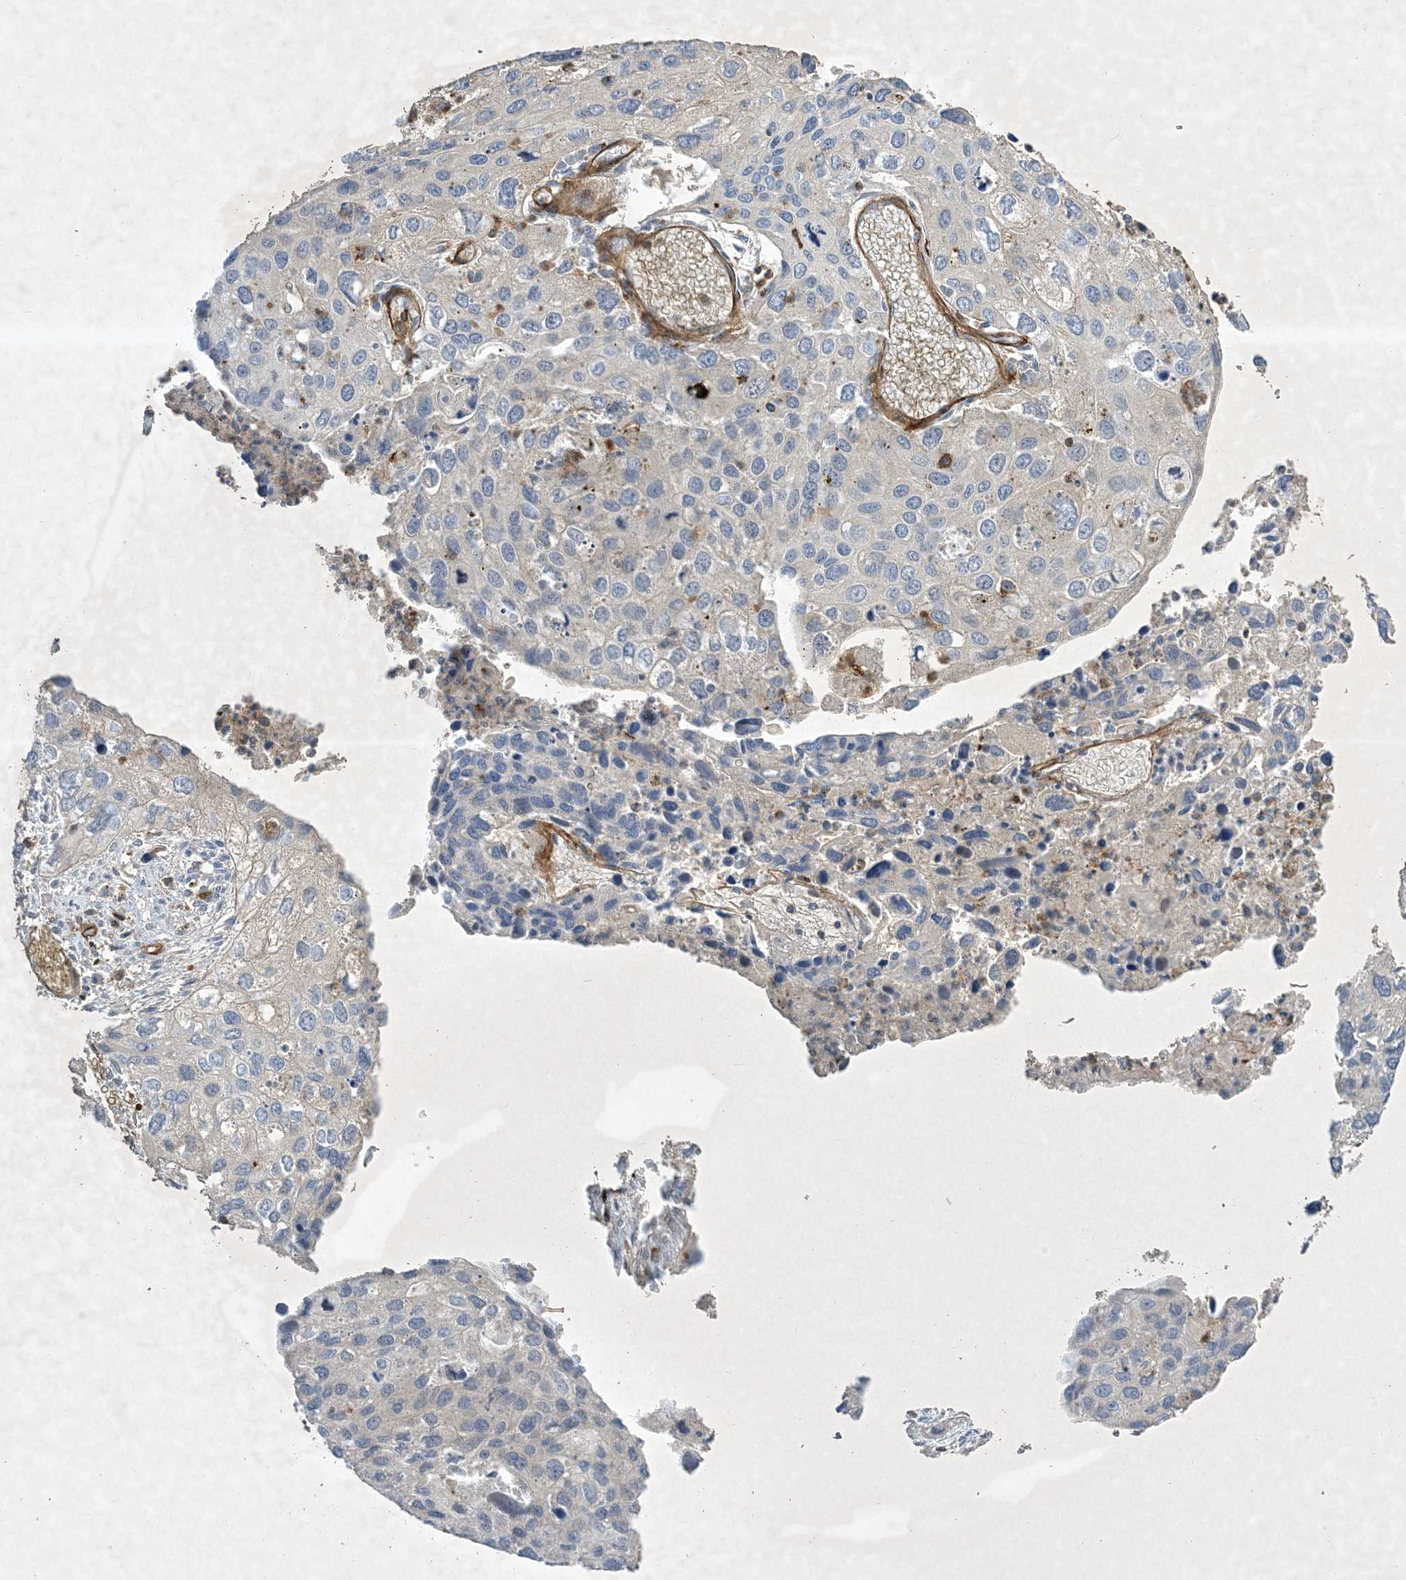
{"staining": {"intensity": "negative", "quantity": "none", "location": "none"}, "tissue": "cervical cancer", "cell_type": "Tumor cells", "image_type": "cancer", "snomed": [{"axis": "morphology", "description": "Squamous cell carcinoma, NOS"}, {"axis": "topography", "description": "Cervix"}], "caption": "The IHC micrograph has no significant staining in tumor cells of squamous cell carcinoma (cervical) tissue.", "gene": "AK9", "patient": {"sex": "female", "age": 55}}